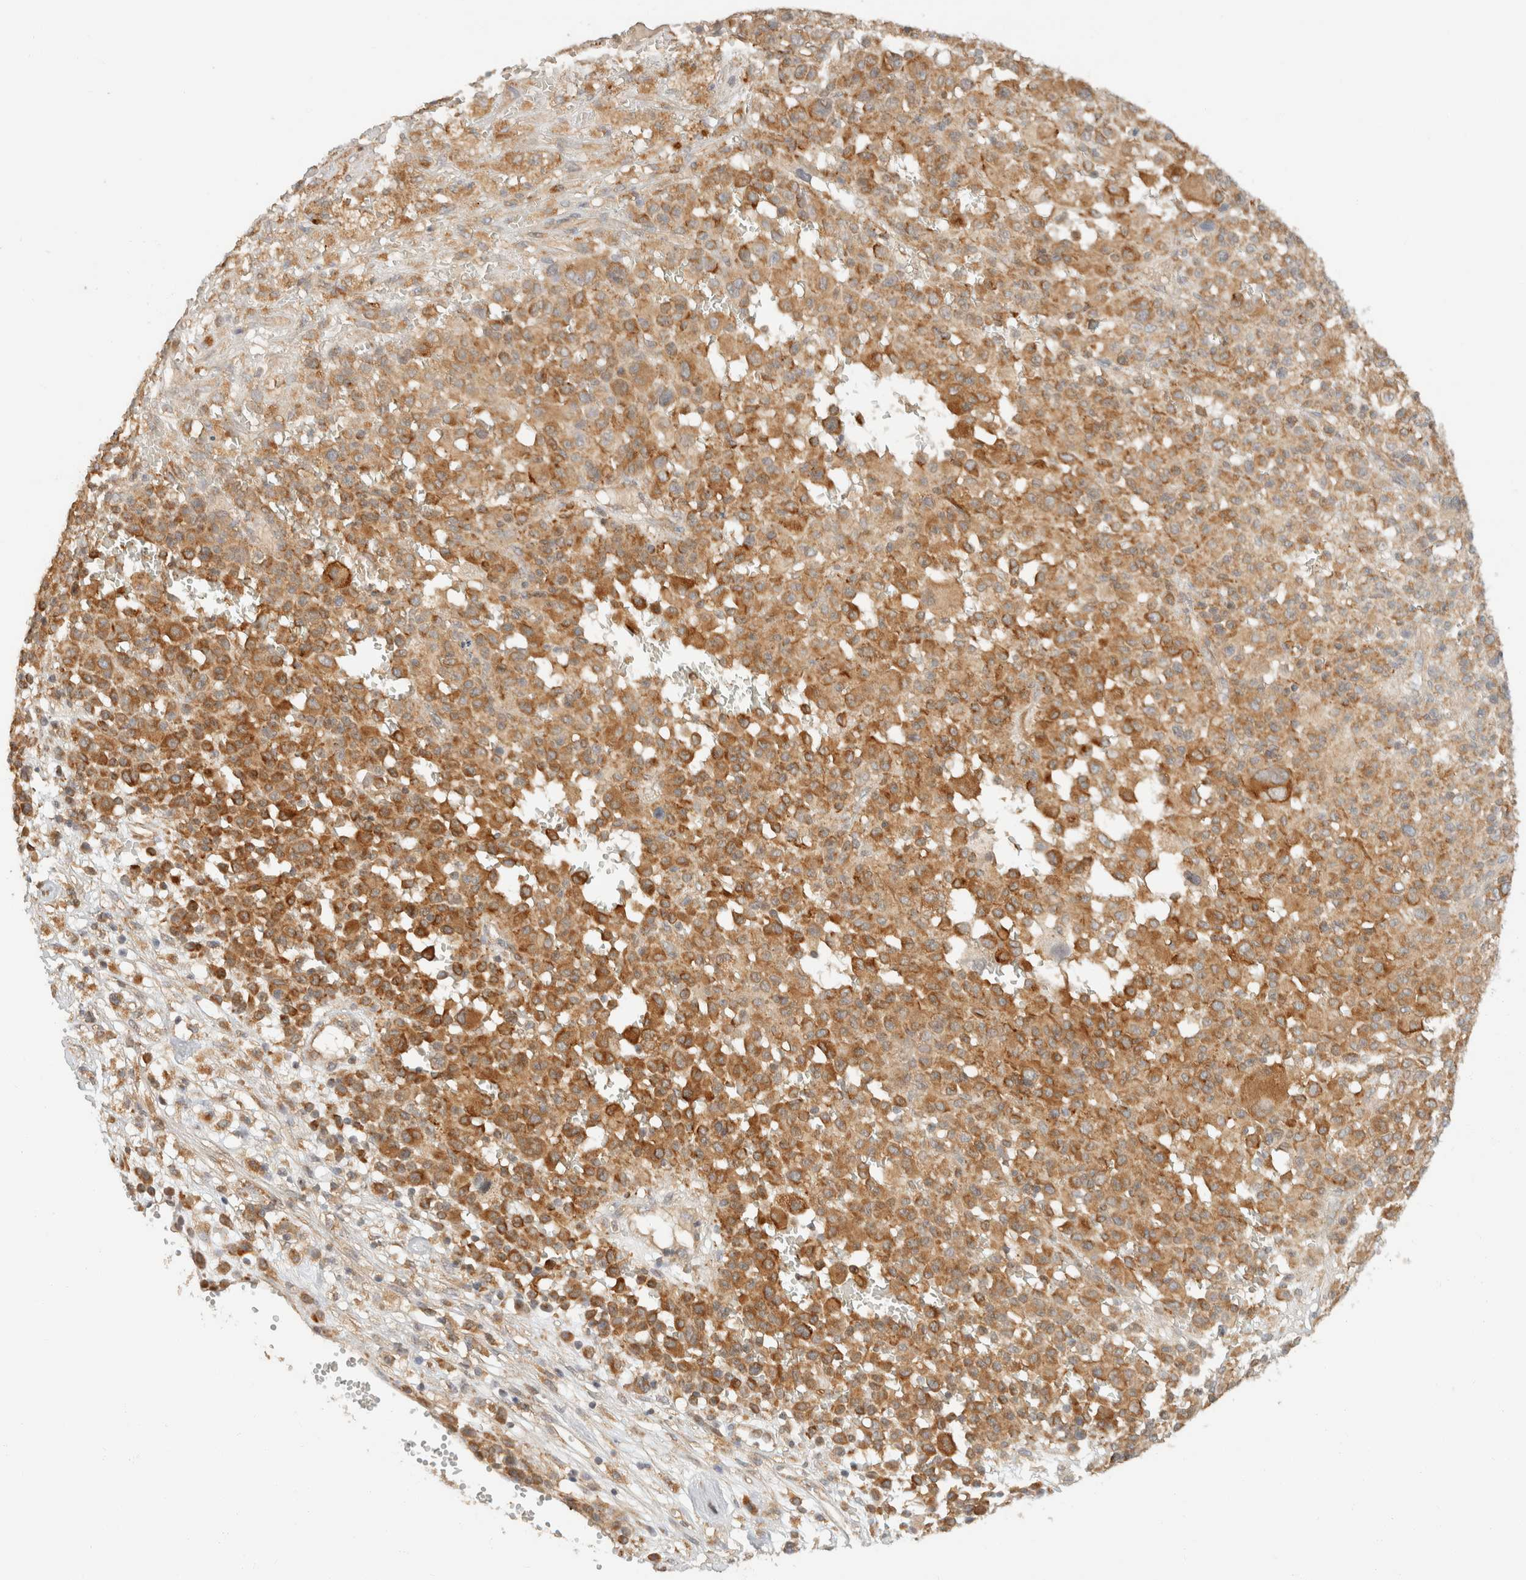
{"staining": {"intensity": "moderate", "quantity": ">75%", "location": "cytoplasmic/membranous"}, "tissue": "melanoma", "cell_type": "Tumor cells", "image_type": "cancer", "snomed": [{"axis": "morphology", "description": "Malignant melanoma, Metastatic site"}, {"axis": "topography", "description": "Skin"}], "caption": "High-magnification brightfield microscopy of melanoma stained with DAB (3,3'-diaminobenzidine) (brown) and counterstained with hematoxylin (blue). tumor cells exhibit moderate cytoplasmic/membranous expression is identified in approximately>75% of cells. (DAB (3,3'-diaminobenzidine) IHC, brown staining for protein, blue staining for nuclei).", "gene": "TACC1", "patient": {"sex": "female", "age": 74}}